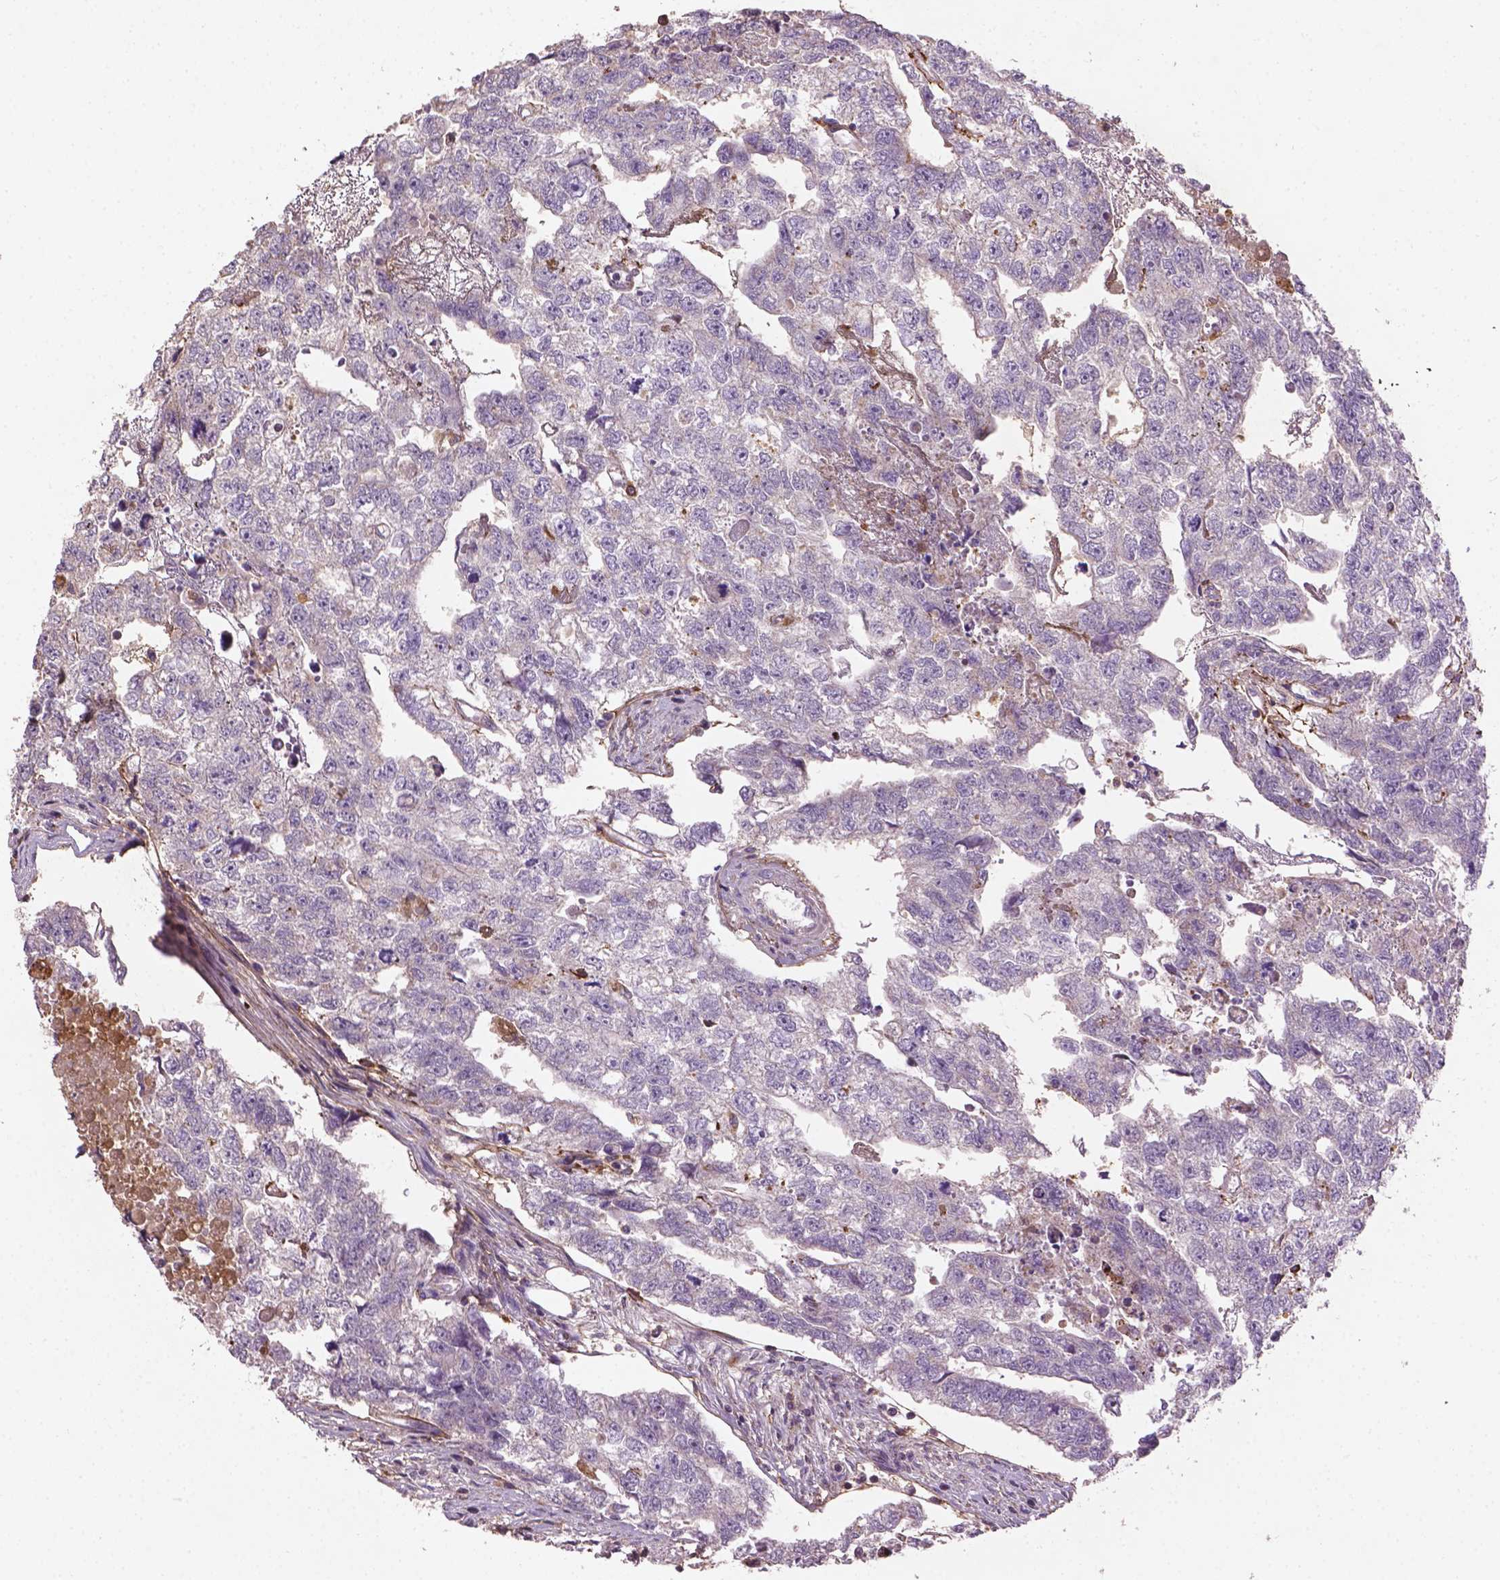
{"staining": {"intensity": "negative", "quantity": "none", "location": "none"}, "tissue": "testis cancer", "cell_type": "Tumor cells", "image_type": "cancer", "snomed": [{"axis": "morphology", "description": "Carcinoma, Embryonal, NOS"}, {"axis": "morphology", "description": "Teratoma, malignant, NOS"}, {"axis": "topography", "description": "Testis"}], "caption": "The immunohistochemistry histopathology image has no significant expression in tumor cells of embryonal carcinoma (testis) tissue.", "gene": "LRRC3C", "patient": {"sex": "male", "age": 44}}